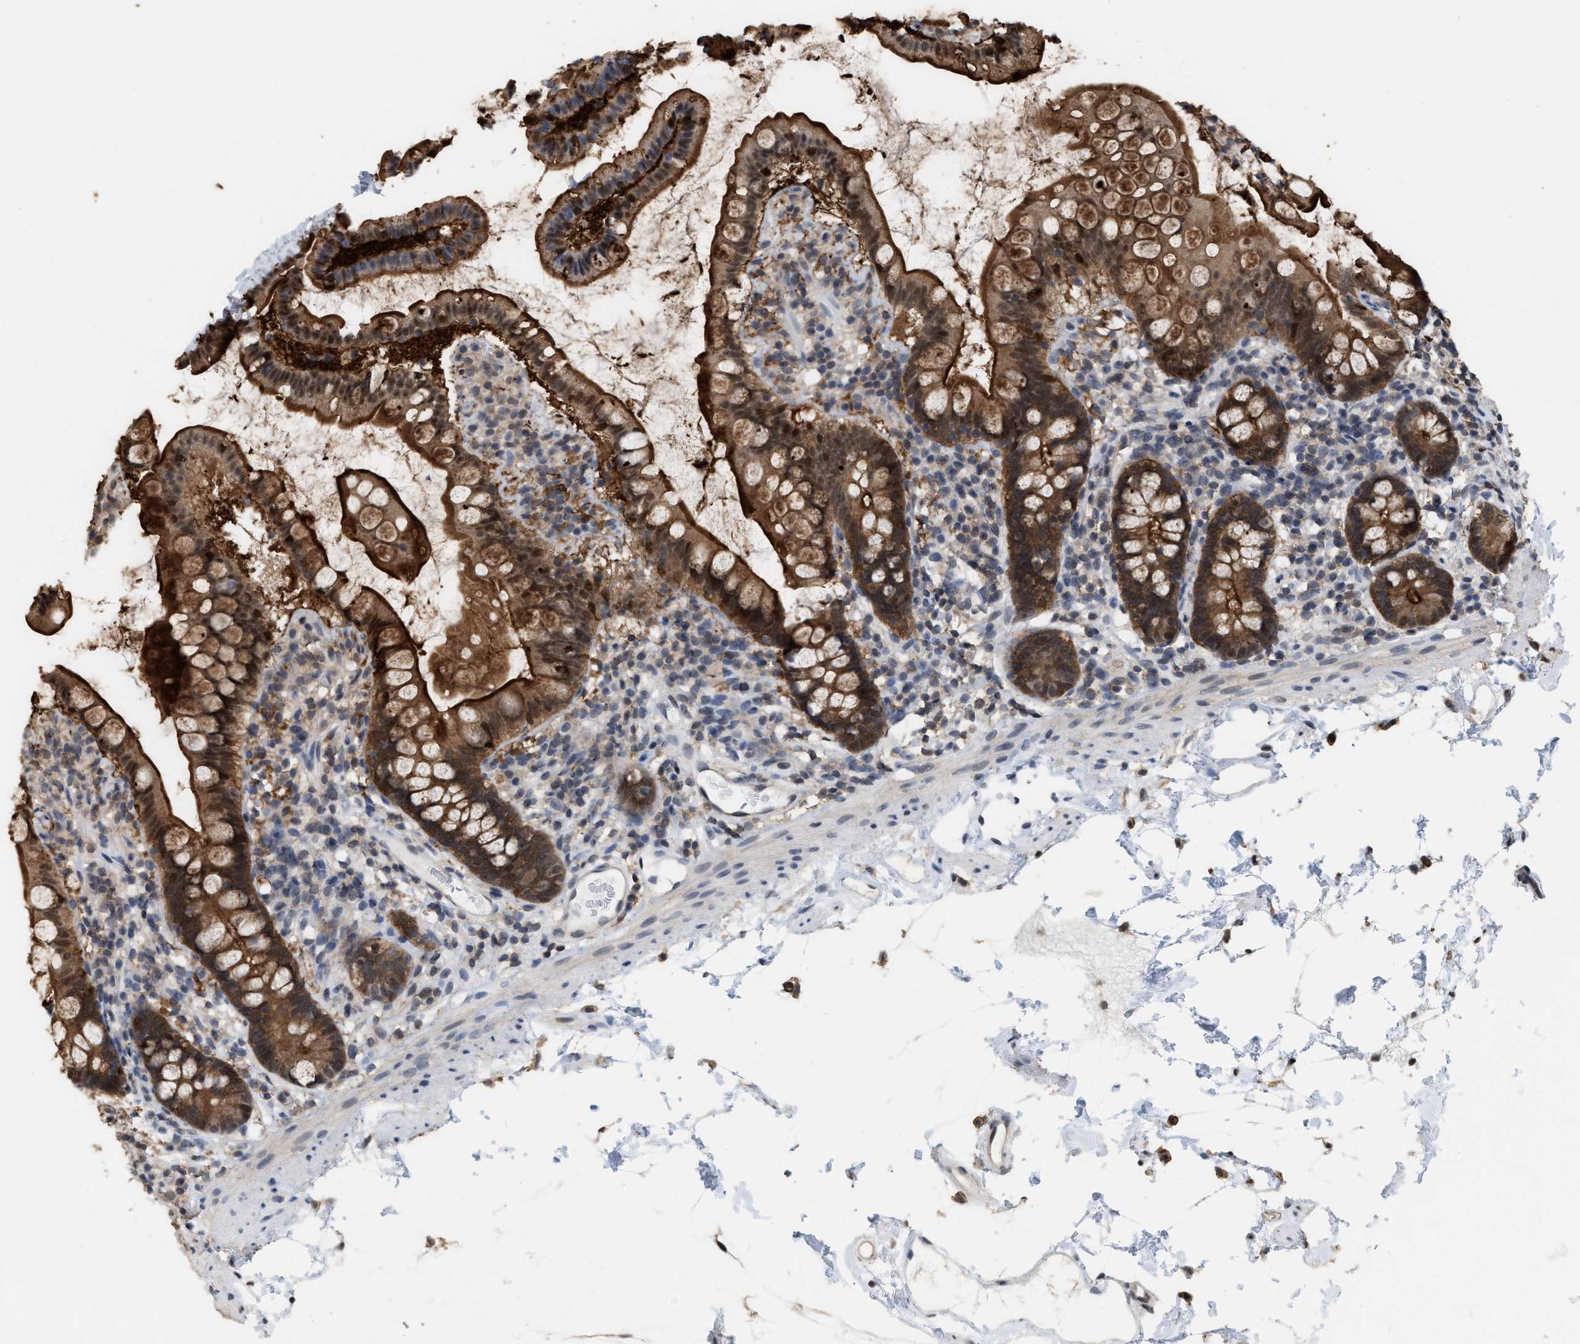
{"staining": {"intensity": "strong", "quantity": ">75%", "location": "cytoplasmic/membranous,nuclear"}, "tissue": "small intestine", "cell_type": "Glandular cells", "image_type": "normal", "snomed": [{"axis": "morphology", "description": "Normal tissue, NOS"}, {"axis": "topography", "description": "Small intestine"}], "caption": "Immunohistochemistry of benign small intestine displays high levels of strong cytoplasmic/membranous,nuclear staining in about >75% of glandular cells.", "gene": "BAIAP2L1", "patient": {"sex": "female", "age": 84}}